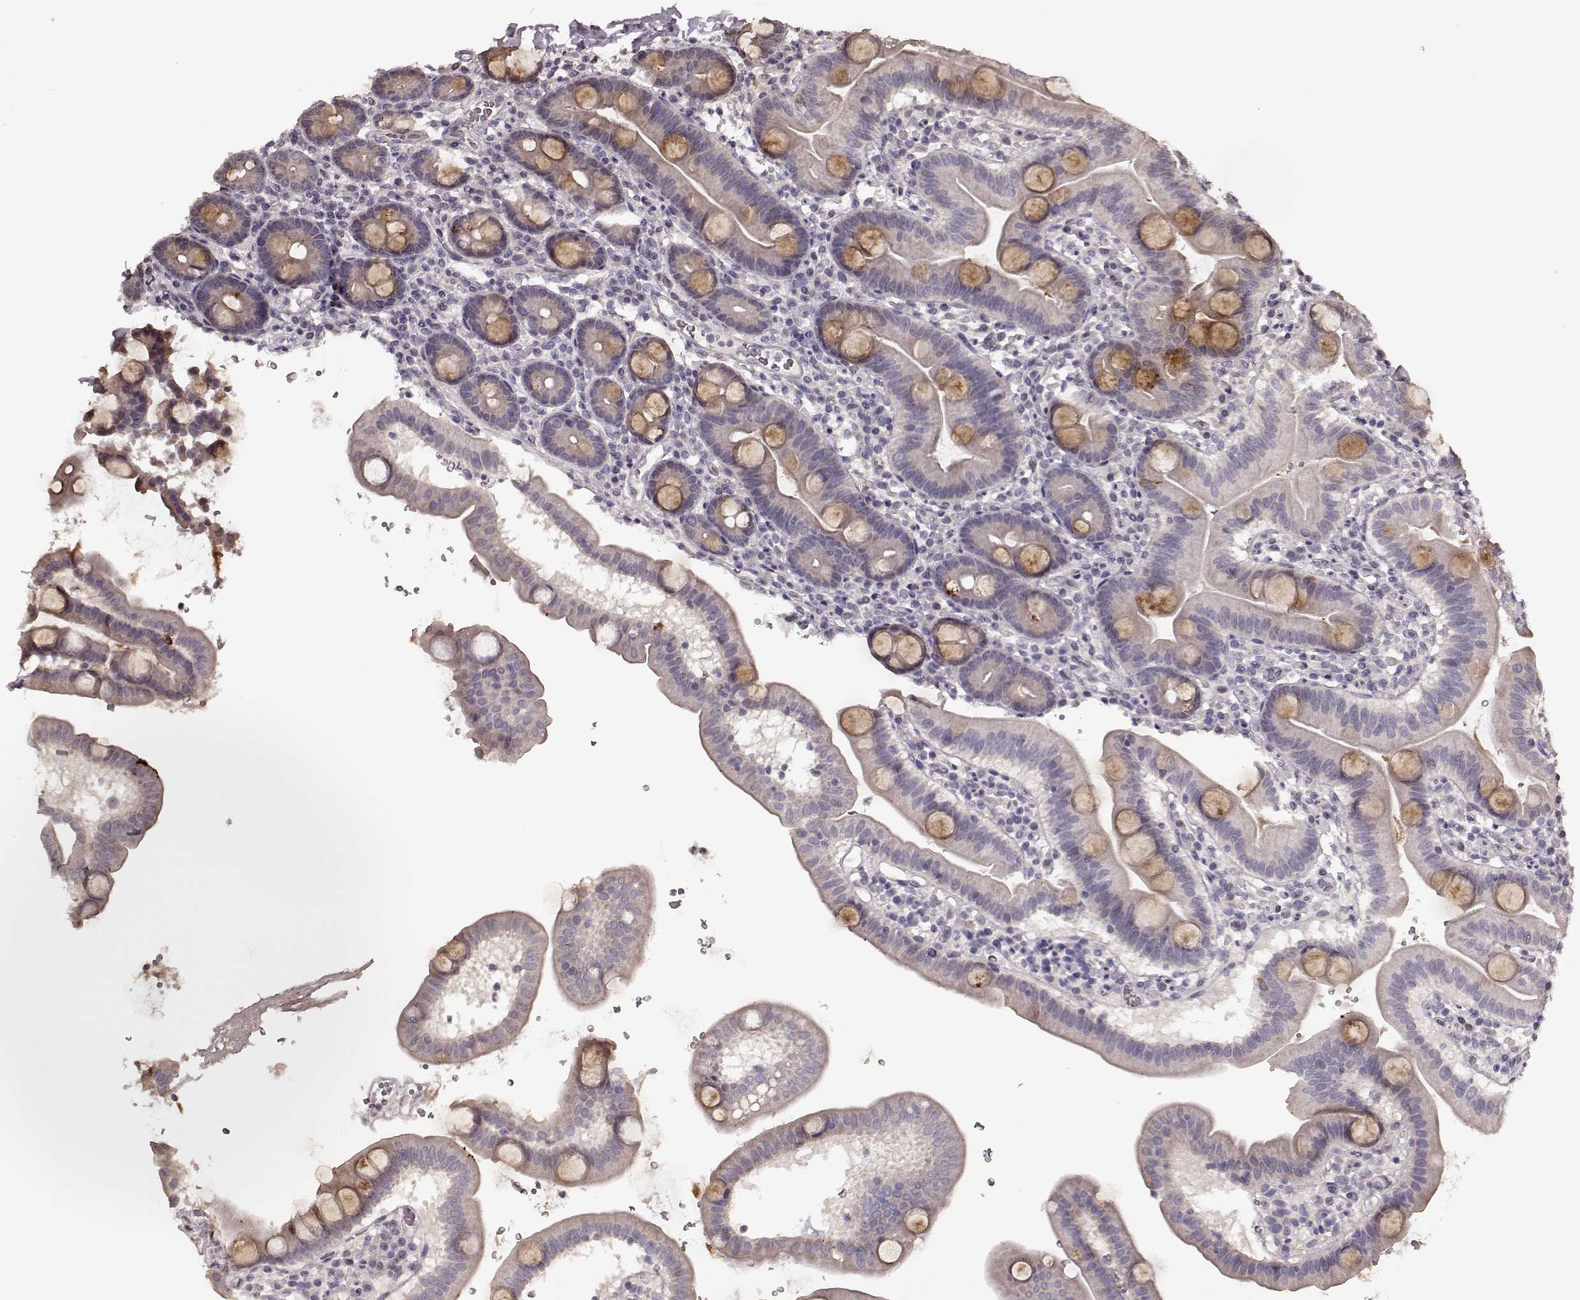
{"staining": {"intensity": "moderate", "quantity": "<25%", "location": "cytoplasmic/membranous"}, "tissue": "duodenum", "cell_type": "Glandular cells", "image_type": "normal", "snomed": [{"axis": "morphology", "description": "Normal tissue, NOS"}, {"axis": "topography", "description": "Duodenum"}], "caption": "DAB (3,3'-diaminobenzidine) immunohistochemical staining of unremarkable duodenum displays moderate cytoplasmic/membranous protein expression in about <25% of glandular cells.", "gene": "FSHB", "patient": {"sex": "male", "age": 59}}